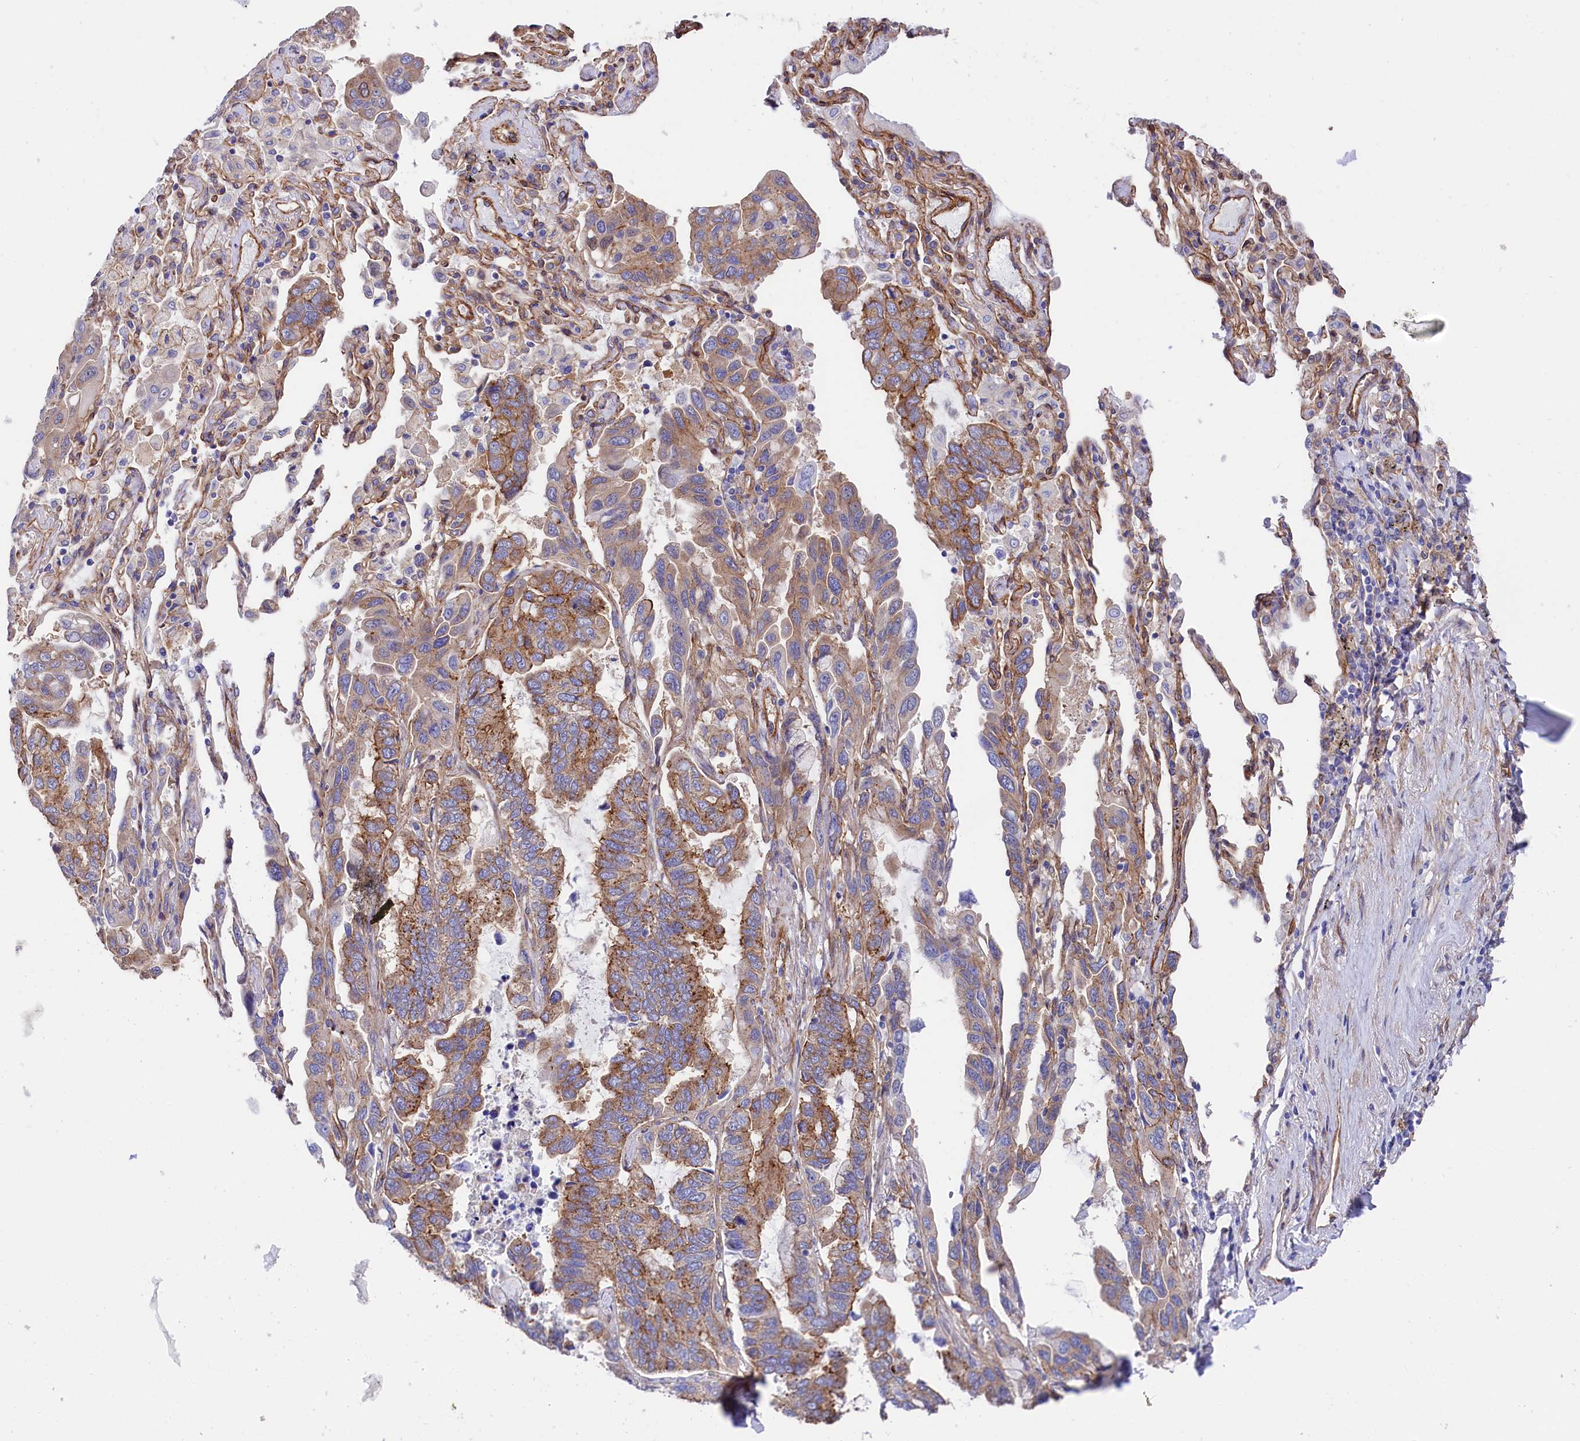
{"staining": {"intensity": "moderate", "quantity": ">75%", "location": "cytoplasmic/membranous"}, "tissue": "lung cancer", "cell_type": "Tumor cells", "image_type": "cancer", "snomed": [{"axis": "morphology", "description": "Adenocarcinoma, NOS"}, {"axis": "topography", "description": "Lung"}], "caption": "There is medium levels of moderate cytoplasmic/membranous staining in tumor cells of lung cancer (adenocarcinoma), as demonstrated by immunohistochemical staining (brown color).", "gene": "TNKS1BP1", "patient": {"sex": "male", "age": 64}}